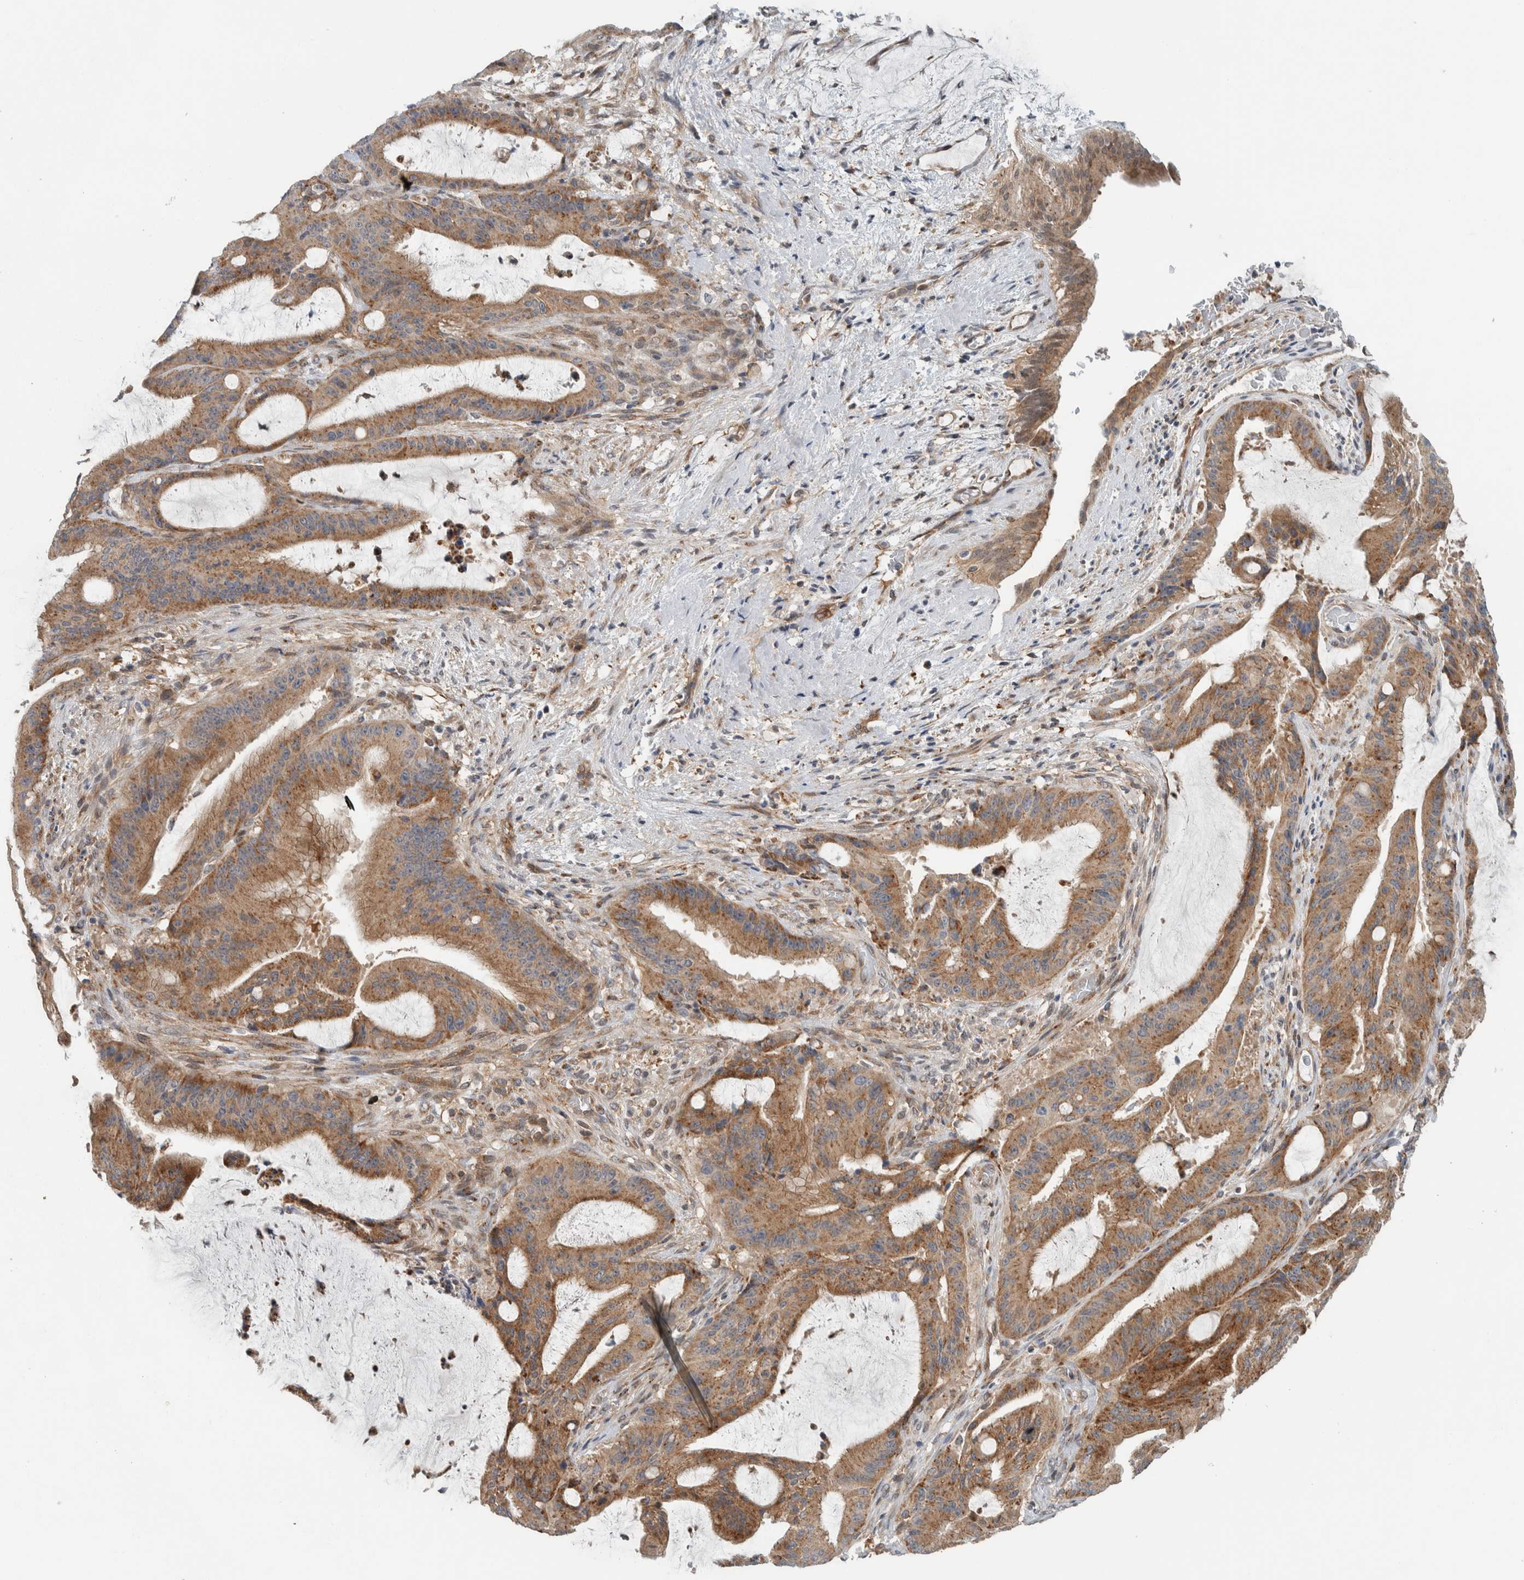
{"staining": {"intensity": "moderate", "quantity": ">75%", "location": "cytoplasmic/membranous"}, "tissue": "liver cancer", "cell_type": "Tumor cells", "image_type": "cancer", "snomed": [{"axis": "morphology", "description": "Normal tissue, NOS"}, {"axis": "morphology", "description": "Cholangiocarcinoma"}, {"axis": "topography", "description": "Liver"}, {"axis": "topography", "description": "Peripheral nerve tissue"}], "caption": "Moderate cytoplasmic/membranous expression for a protein is present in approximately >75% of tumor cells of cholangiocarcinoma (liver) using immunohistochemistry (IHC).", "gene": "RERE", "patient": {"sex": "female", "age": 73}}